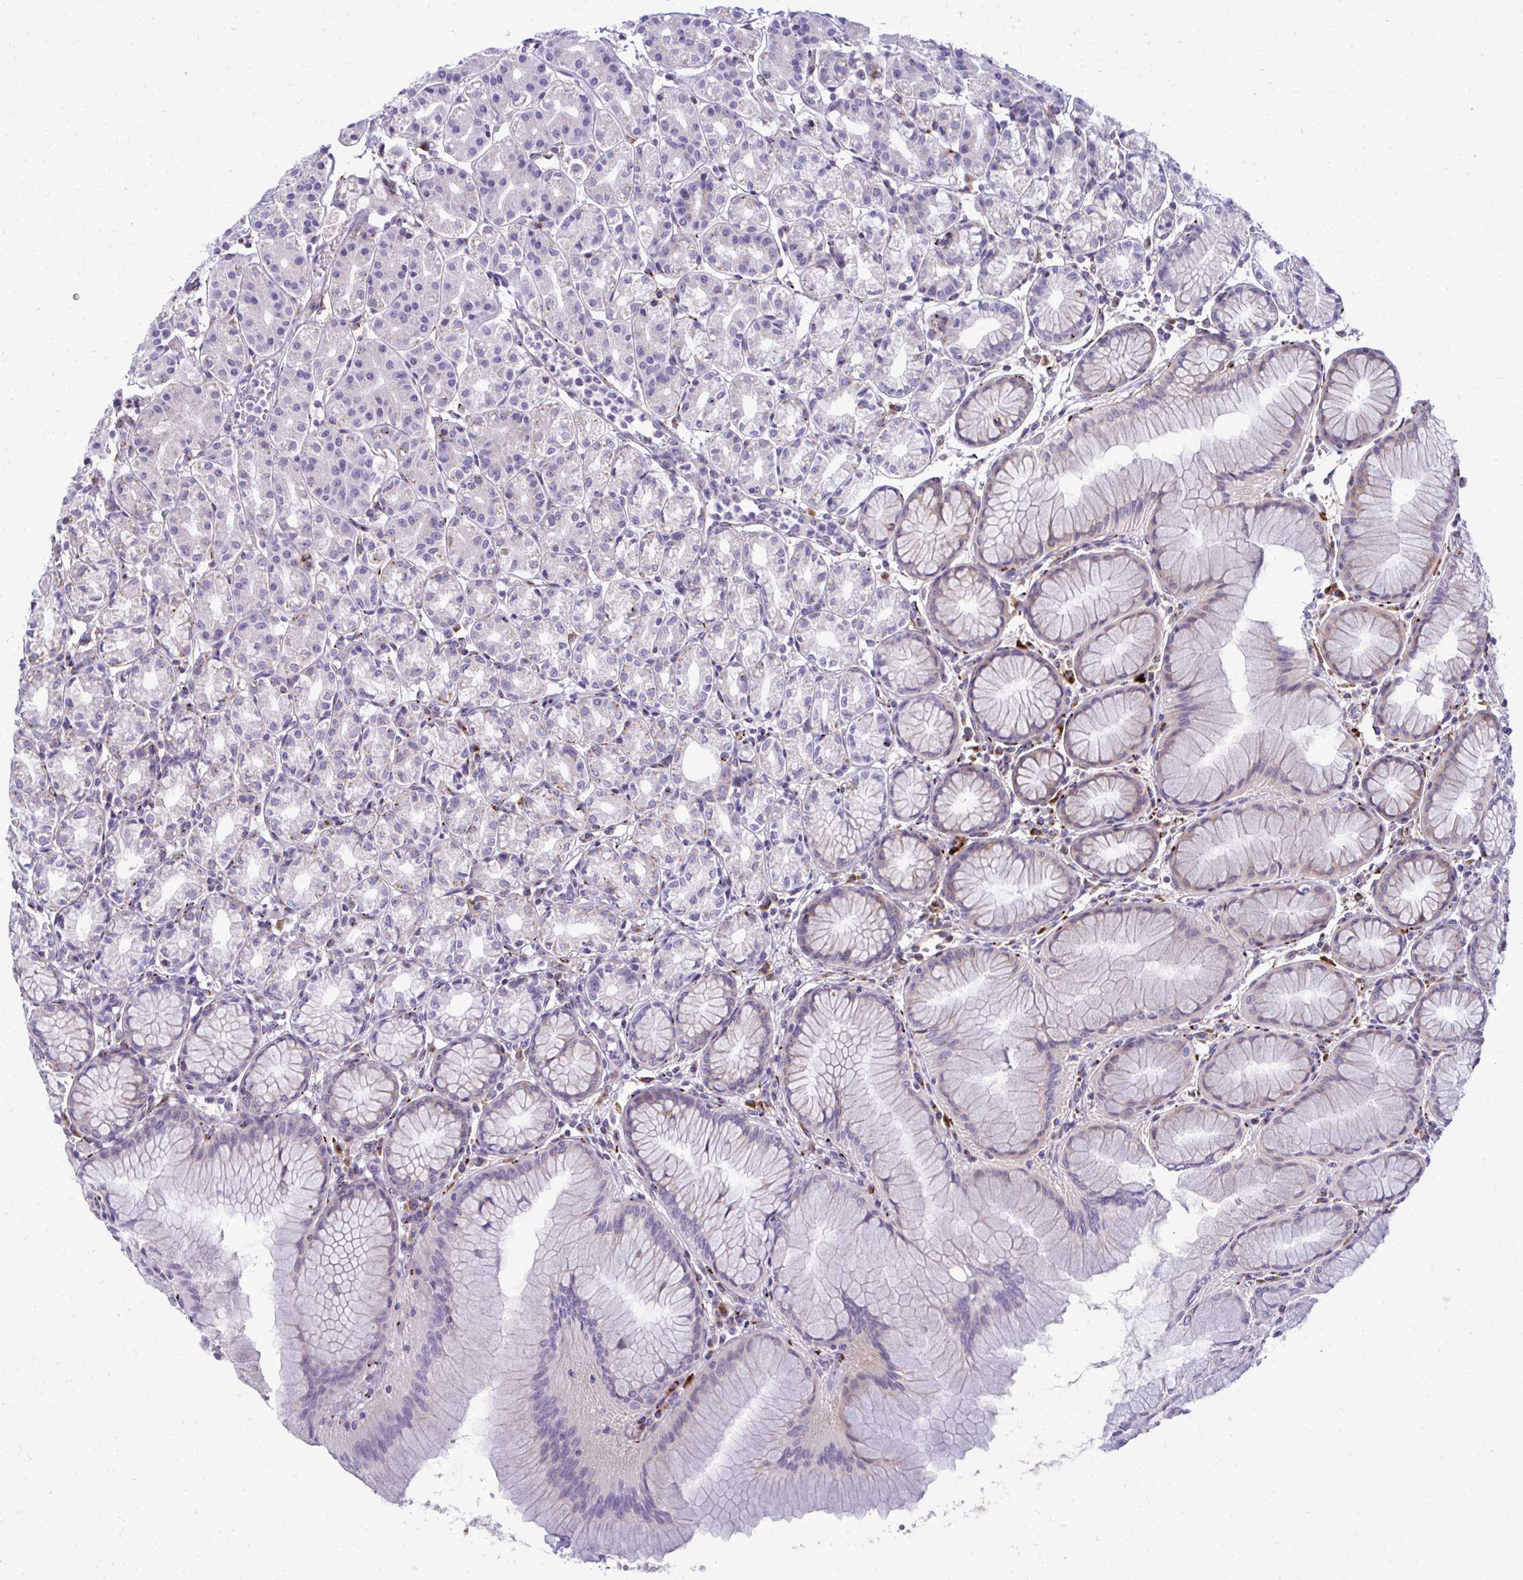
{"staining": {"intensity": "weak", "quantity": "<25%", "location": "cytoplasmic/membranous"}, "tissue": "stomach", "cell_type": "Glandular cells", "image_type": "normal", "snomed": [{"axis": "morphology", "description": "Normal tissue, NOS"}, {"axis": "topography", "description": "Stomach"}], "caption": "IHC of normal human stomach exhibits no staining in glandular cells. (Stains: DAB (3,3'-diaminobenzidine) immunohistochemistry with hematoxylin counter stain, Microscopy: brightfield microscopy at high magnification).", "gene": "DTX4", "patient": {"sex": "female", "age": 57}}